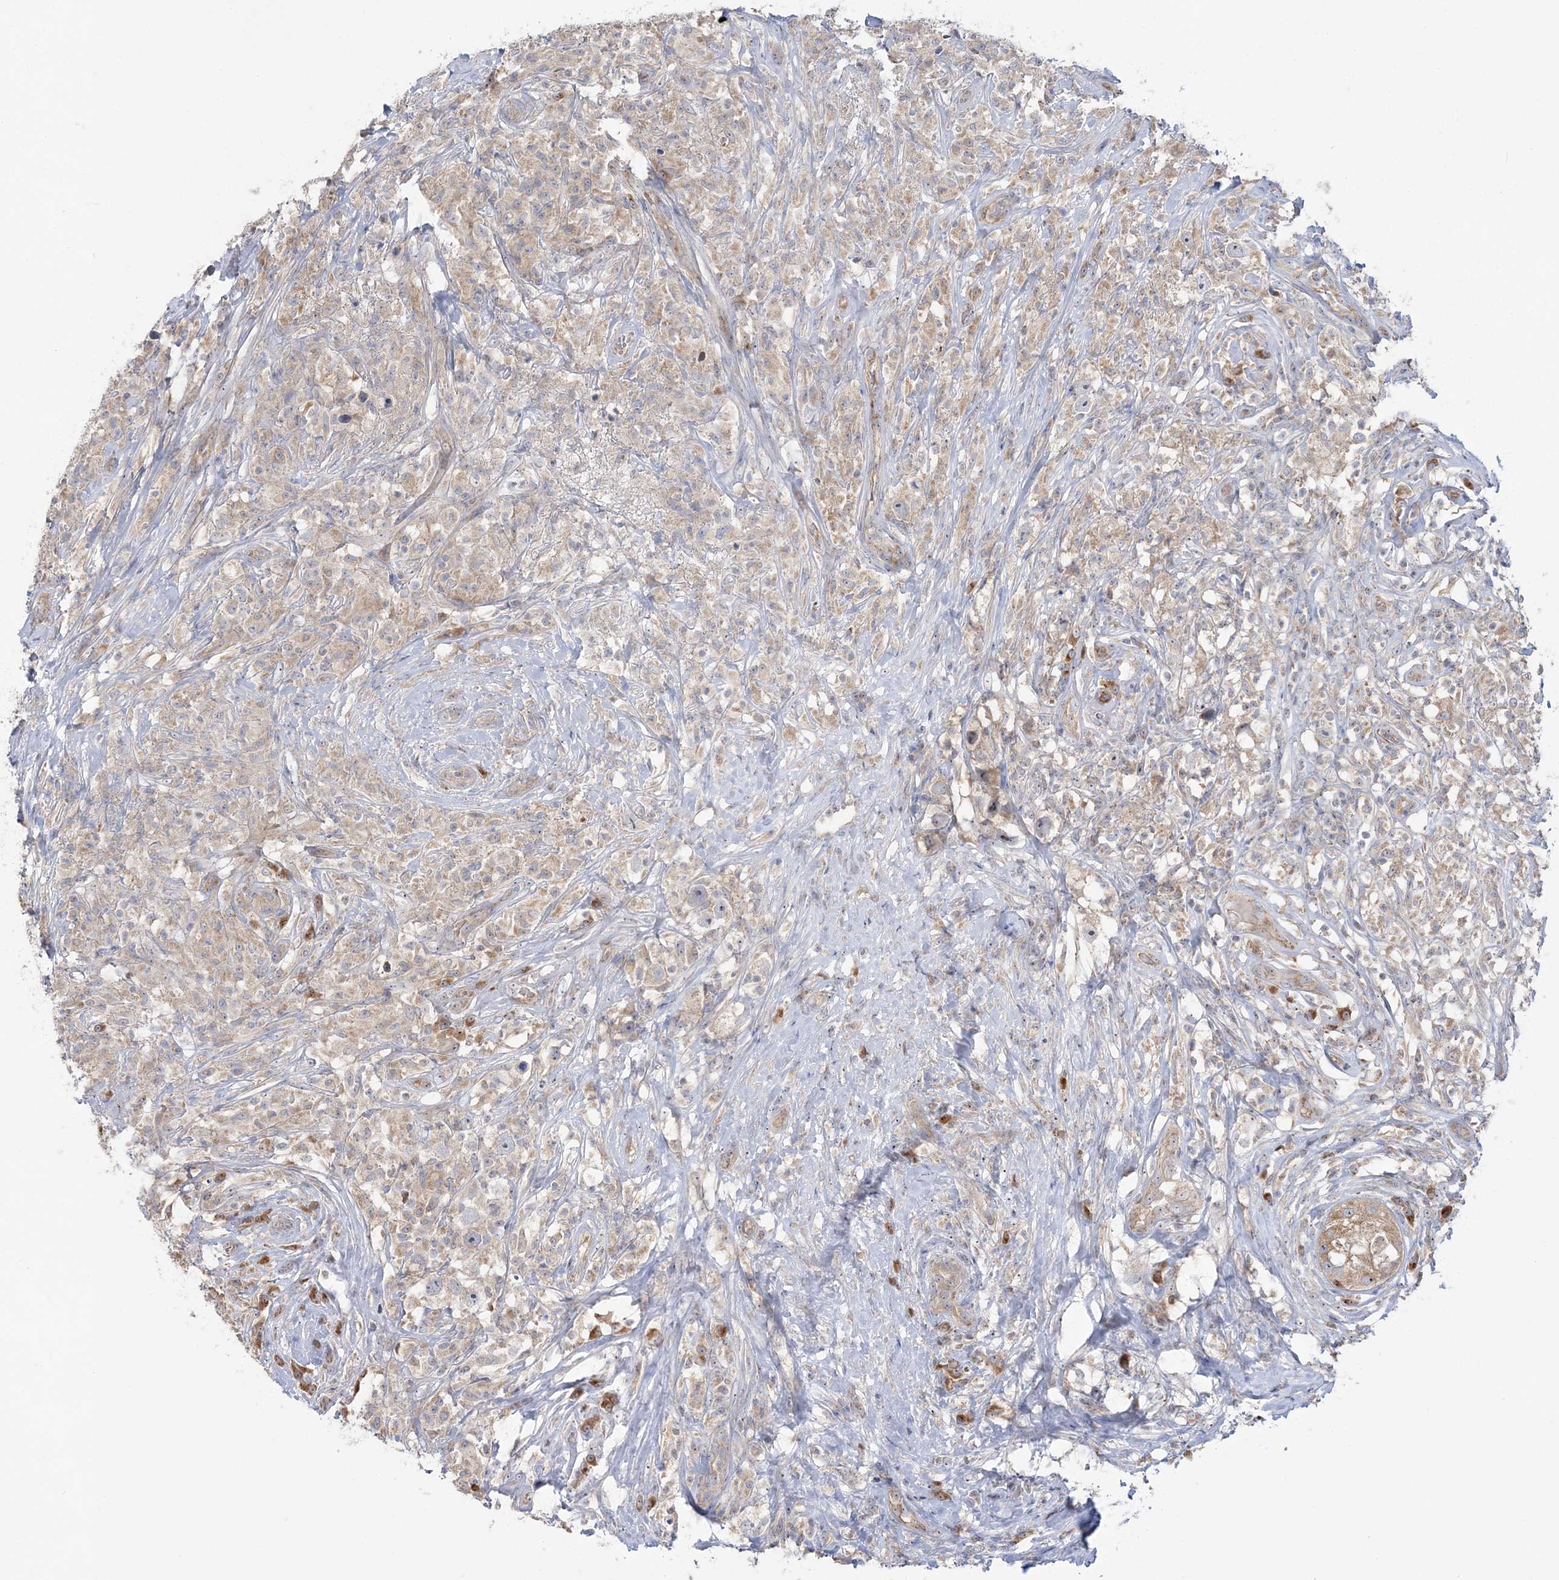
{"staining": {"intensity": "weak", "quantity": ">75%", "location": "cytoplasmic/membranous"}, "tissue": "testis cancer", "cell_type": "Tumor cells", "image_type": "cancer", "snomed": [{"axis": "morphology", "description": "Seminoma, NOS"}, {"axis": "topography", "description": "Testis"}], "caption": "Human testis seminoma stained with a brown dye shows weak cytoplasmic/membranous positive staining in about >75% of tumor cells.", "gene": "MMADHC", "patient": {"sex": "male", "age": 49}}